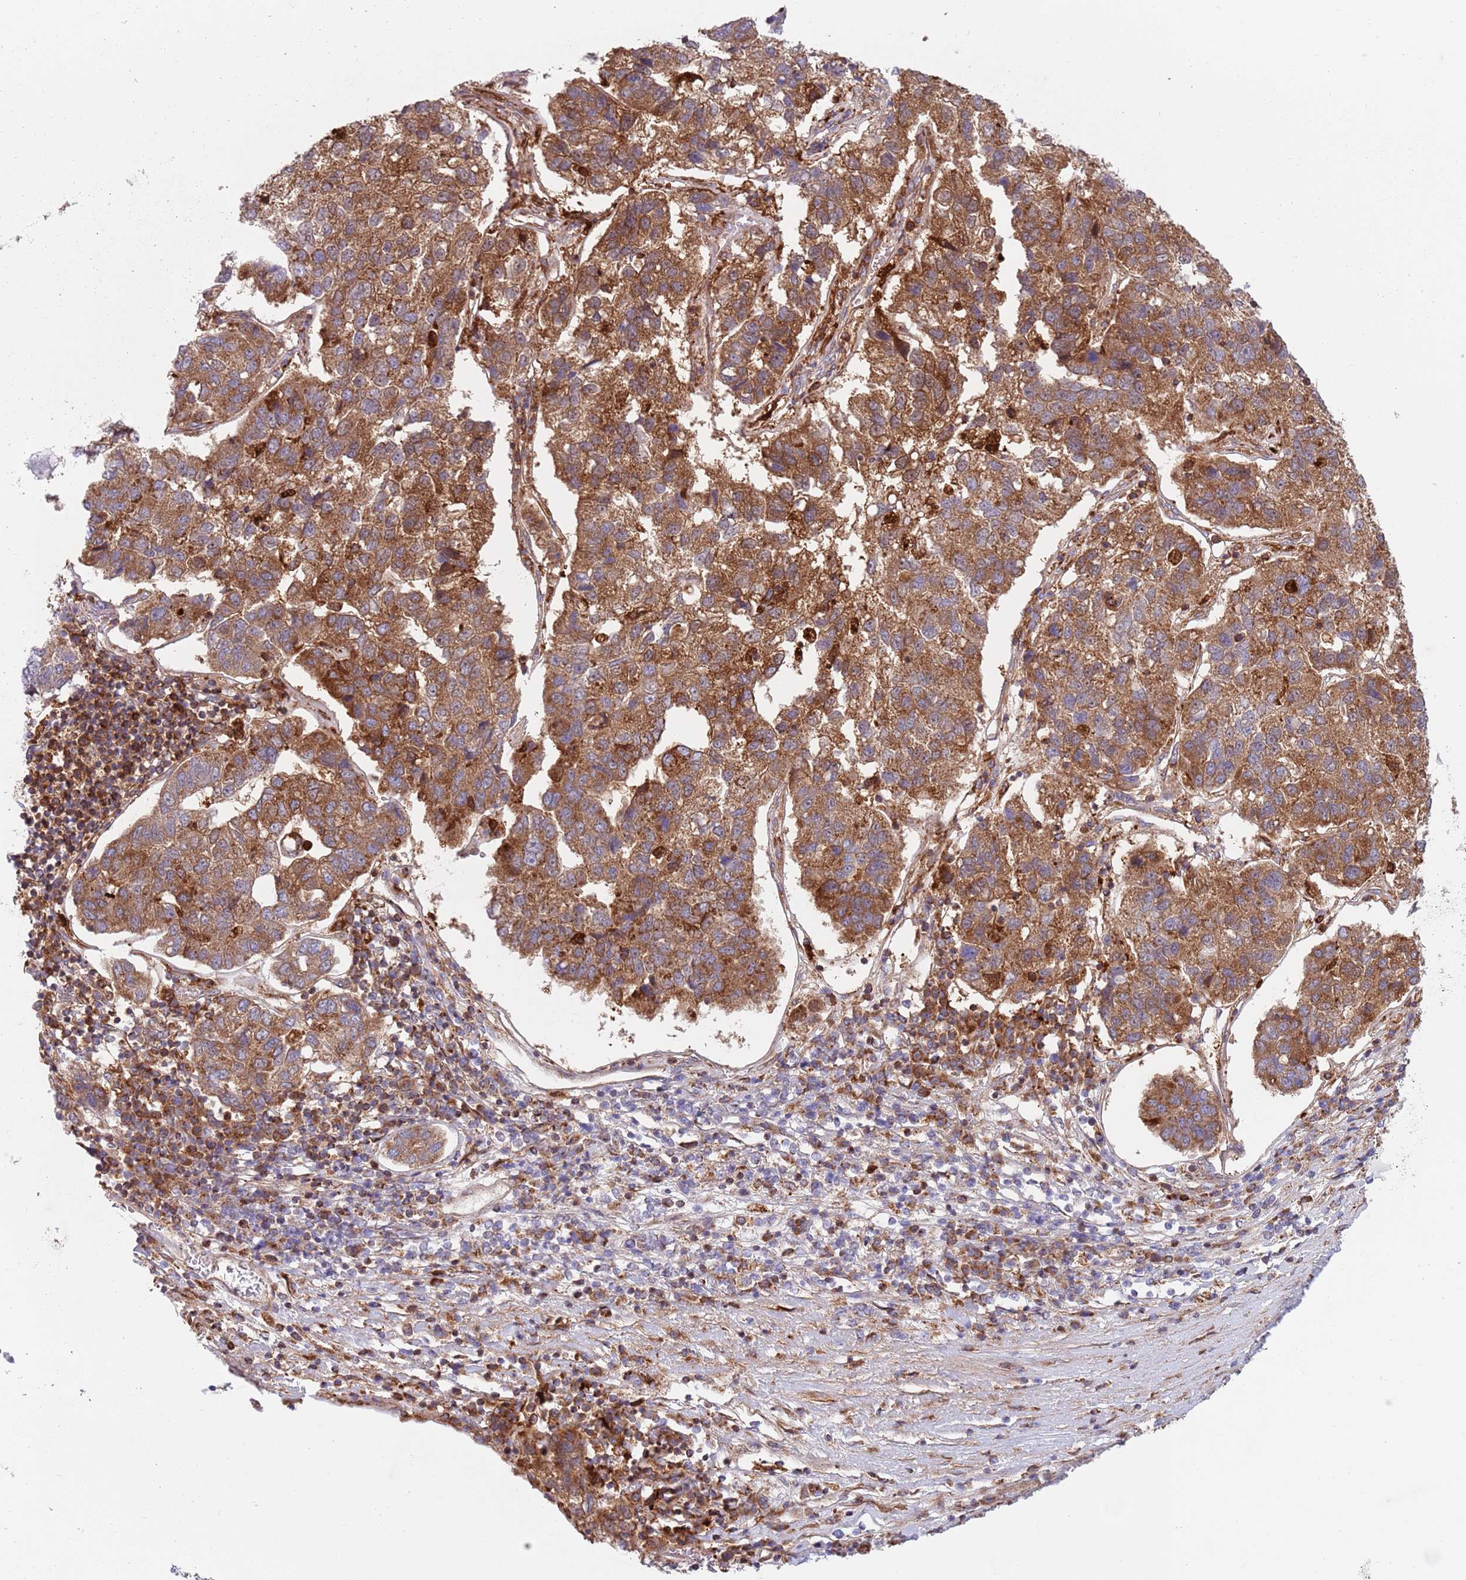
{"staining": {"intensity": "strong", "quantity": ">75%", "location": "cytoplasmic/membranous"}, "tissue": "pancreatic cancer", "cell_type": "Tumor cells", "image_type": "cancer", "snomed": [{"axis": "morphology", "description": "Adenocarcinoma, NOS"}, {"axis": "topography", "description": "Pancreas"}], "caption": "Tumor cells demonstrate high levels of strong cytoplasmic/membranous positivity in approximately >75% of cells in human pancreatic cancer.", "gene": "ZMYM5", "patient": {"sex": "female", "age": 61}}